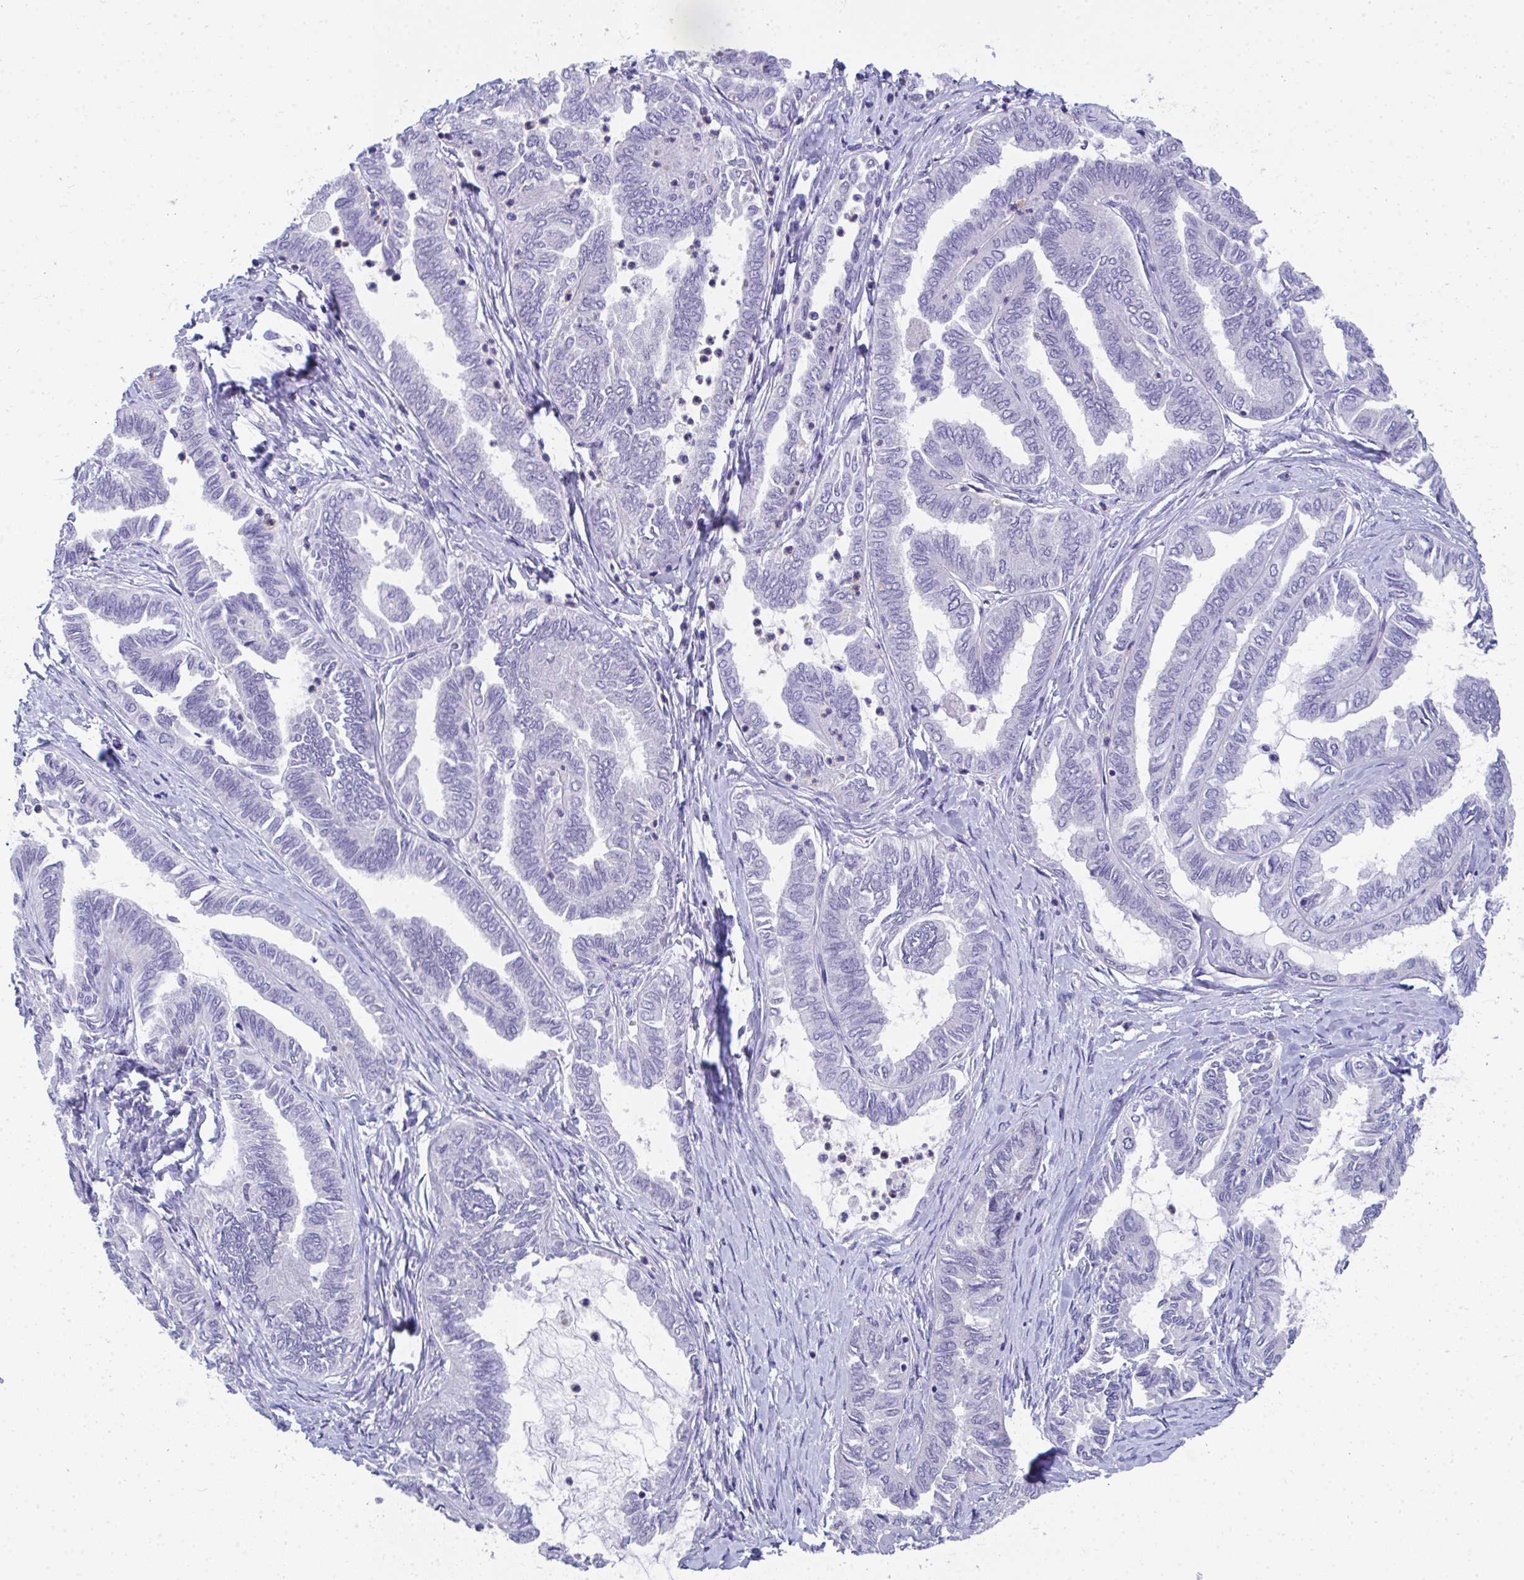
{"staining": {"intensity": "negative", "quantity": "none", "location": "none"}, "tissue": "ovarian cancer", "cell_type": "Tumor cells", "image_type": "cancer", "snomed": [{"axis": "morphology", "description": "Carcinoma, endometroid"}, {"axis": "topography", "description": "Ovary"}], "caption": "IHC micrograph of ovarian cancer (endometroid carcinoma) stained for a protein (brown), which exhibits no expression in tumor cells.", "gene": "COA5", "patient": {"sex": "female", "age": 70}}